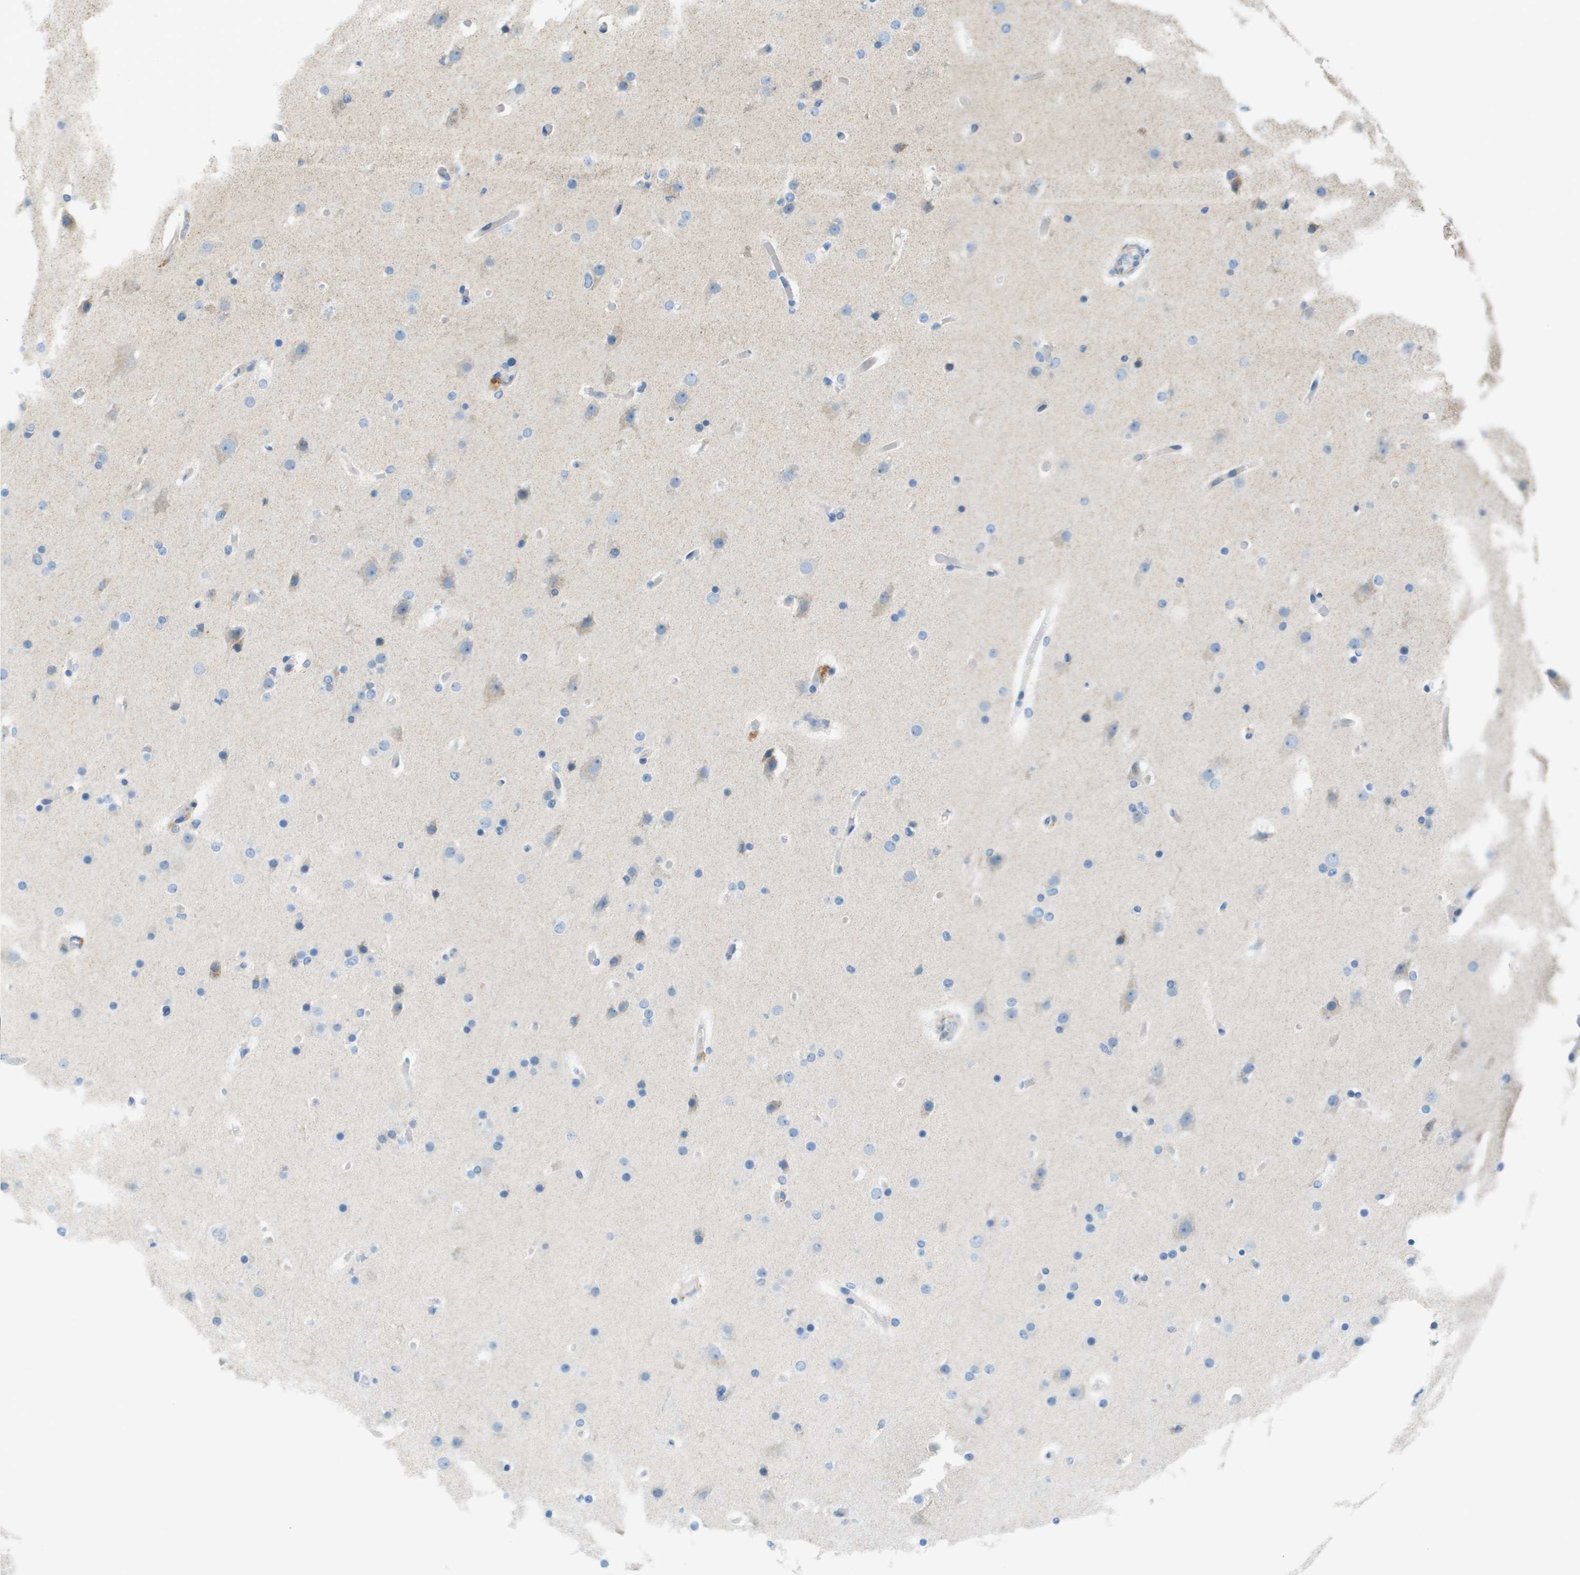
{"staining": {"intensity": "negative", "quantity": "none", "location": "none"}, "tissue": "glioma", "cell_type": "Tumor cells", "image_type": "cancer", "snomed": [{"axis": "morphology", "description": "Glioma, malignant, High grade"}, {"axis": "topography", "description": "Cerebral cortex"}], "caption": "Tumor cells show no significant protein staining in malignant glioma (high-grade). (DAB (3,3'-diaminobenzidine) IHC, high magnification).", "gene": "GALNT6", "patient": {"sex": "female", "age": 36}}